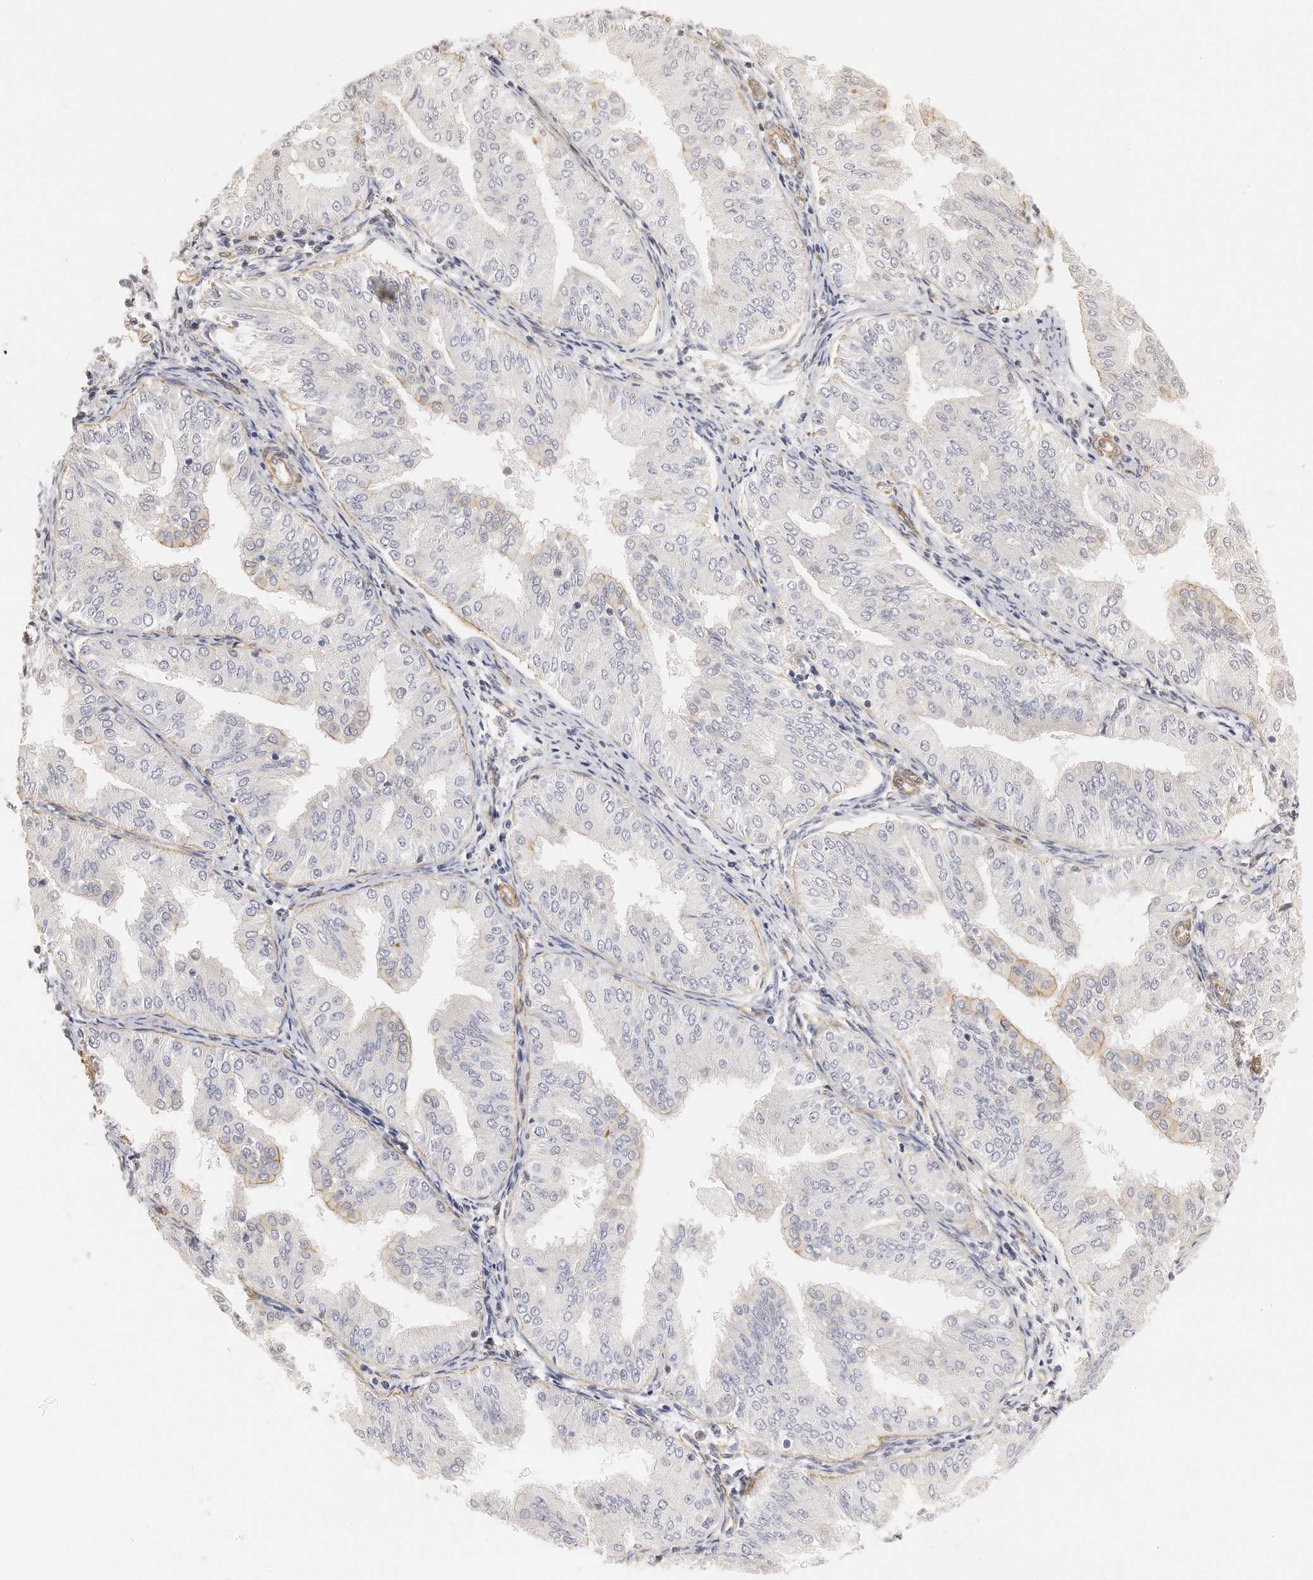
{"staining": {"intensity": "moderate", "quantity": "<25%", "location": "cytoplasmic/membranous"}, "tissue": "endometrial cancer", "cell_type": "Tumor cells", "image_type": "cancer", "snomed": [{"axis": "morphology", "description": "Adenocarcinoma, NOS"}, {"axis": "topography", "description": "Endometrium"}], "caption": "This micrograph shows immunohistochemistry staining of human endometrial adenocarcinoma, with low moderate cytoplasmic/membranous positivity in about <25% of tumor cells.", "gene": "CHST7", "patient": {"sex": "female", "age": 53}}